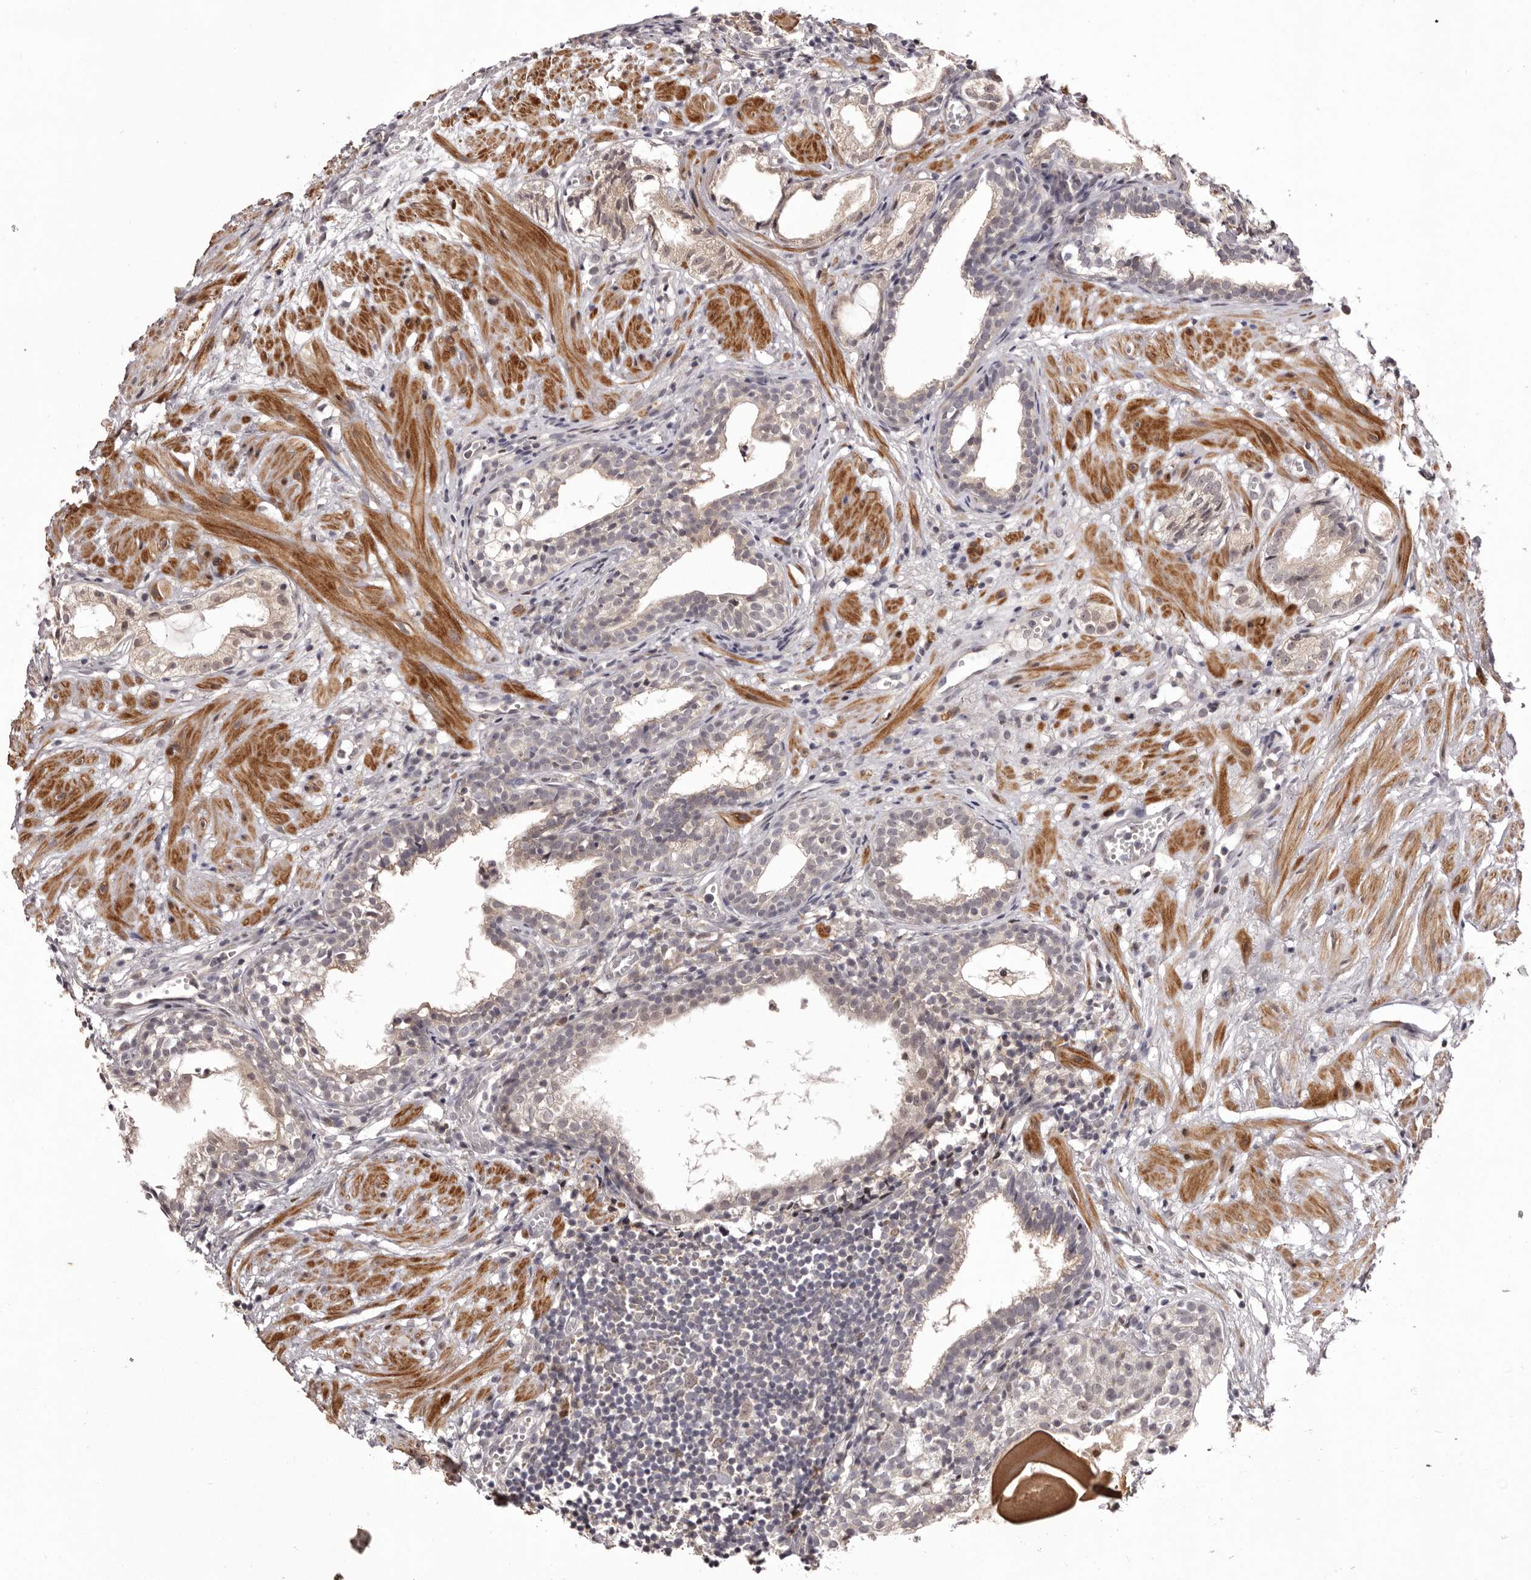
{"staining": {"intensity": "negative", "quantity": "none", "location": "none"}, "tissue": "prostate cancer", "cell_type": "Tumor cells", "image_type": "cancer", "snomed": [{"axis": "morphology", "description": "Adenocarcinoma, Low grade"}, {"axis": "topography", "description": "Prostate"}], "caption": "An immunohistochemistry image of prostate cancer is shown. There is no staining in tumor cells of prostate cancer.", "gene": "FBXO5", "patient": {"sex": "male", "age": 88}}